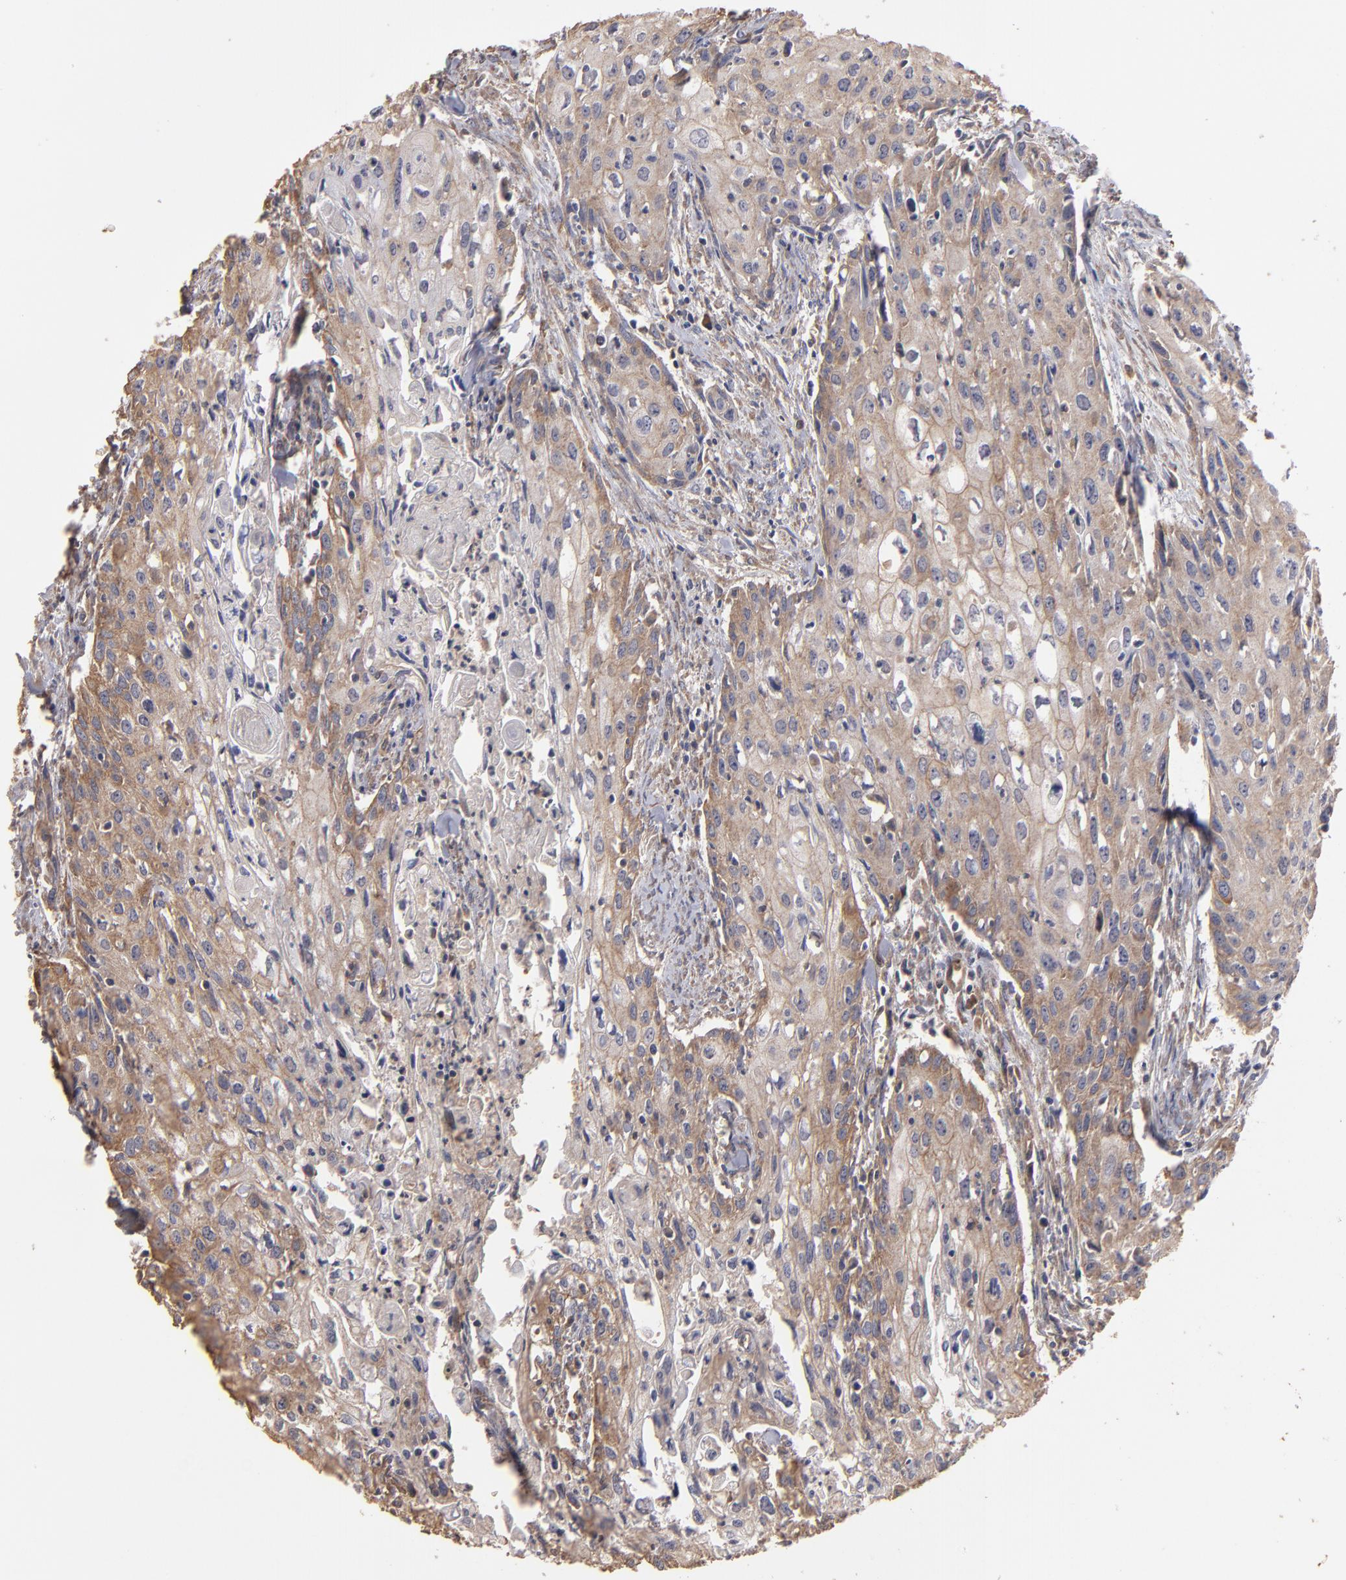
{"staining": {"intensity": "moderate", "quantity": "25%-75%", "location": "cytoplasmic/membranous"}, "tissue": "urothelial cancer", "cell_type": "Tumor cells", "image_type": "cancer", "snomed": [{"axis": "morphology", "description": "Urothelial carcinoma, High grade"}, {"axis": "topography", "description": "Urinary bladder"}], "caption": "Urothelial cancer stained with immunohistochemistry displays moderate cytoplasmic/membranous staining in about 25%-75% of tumor cells. (brown staining indicates protein expression, while blue staining denotes nuclei).", "gene": "DMD", "patient": {"sex": "male", "age": 54}}